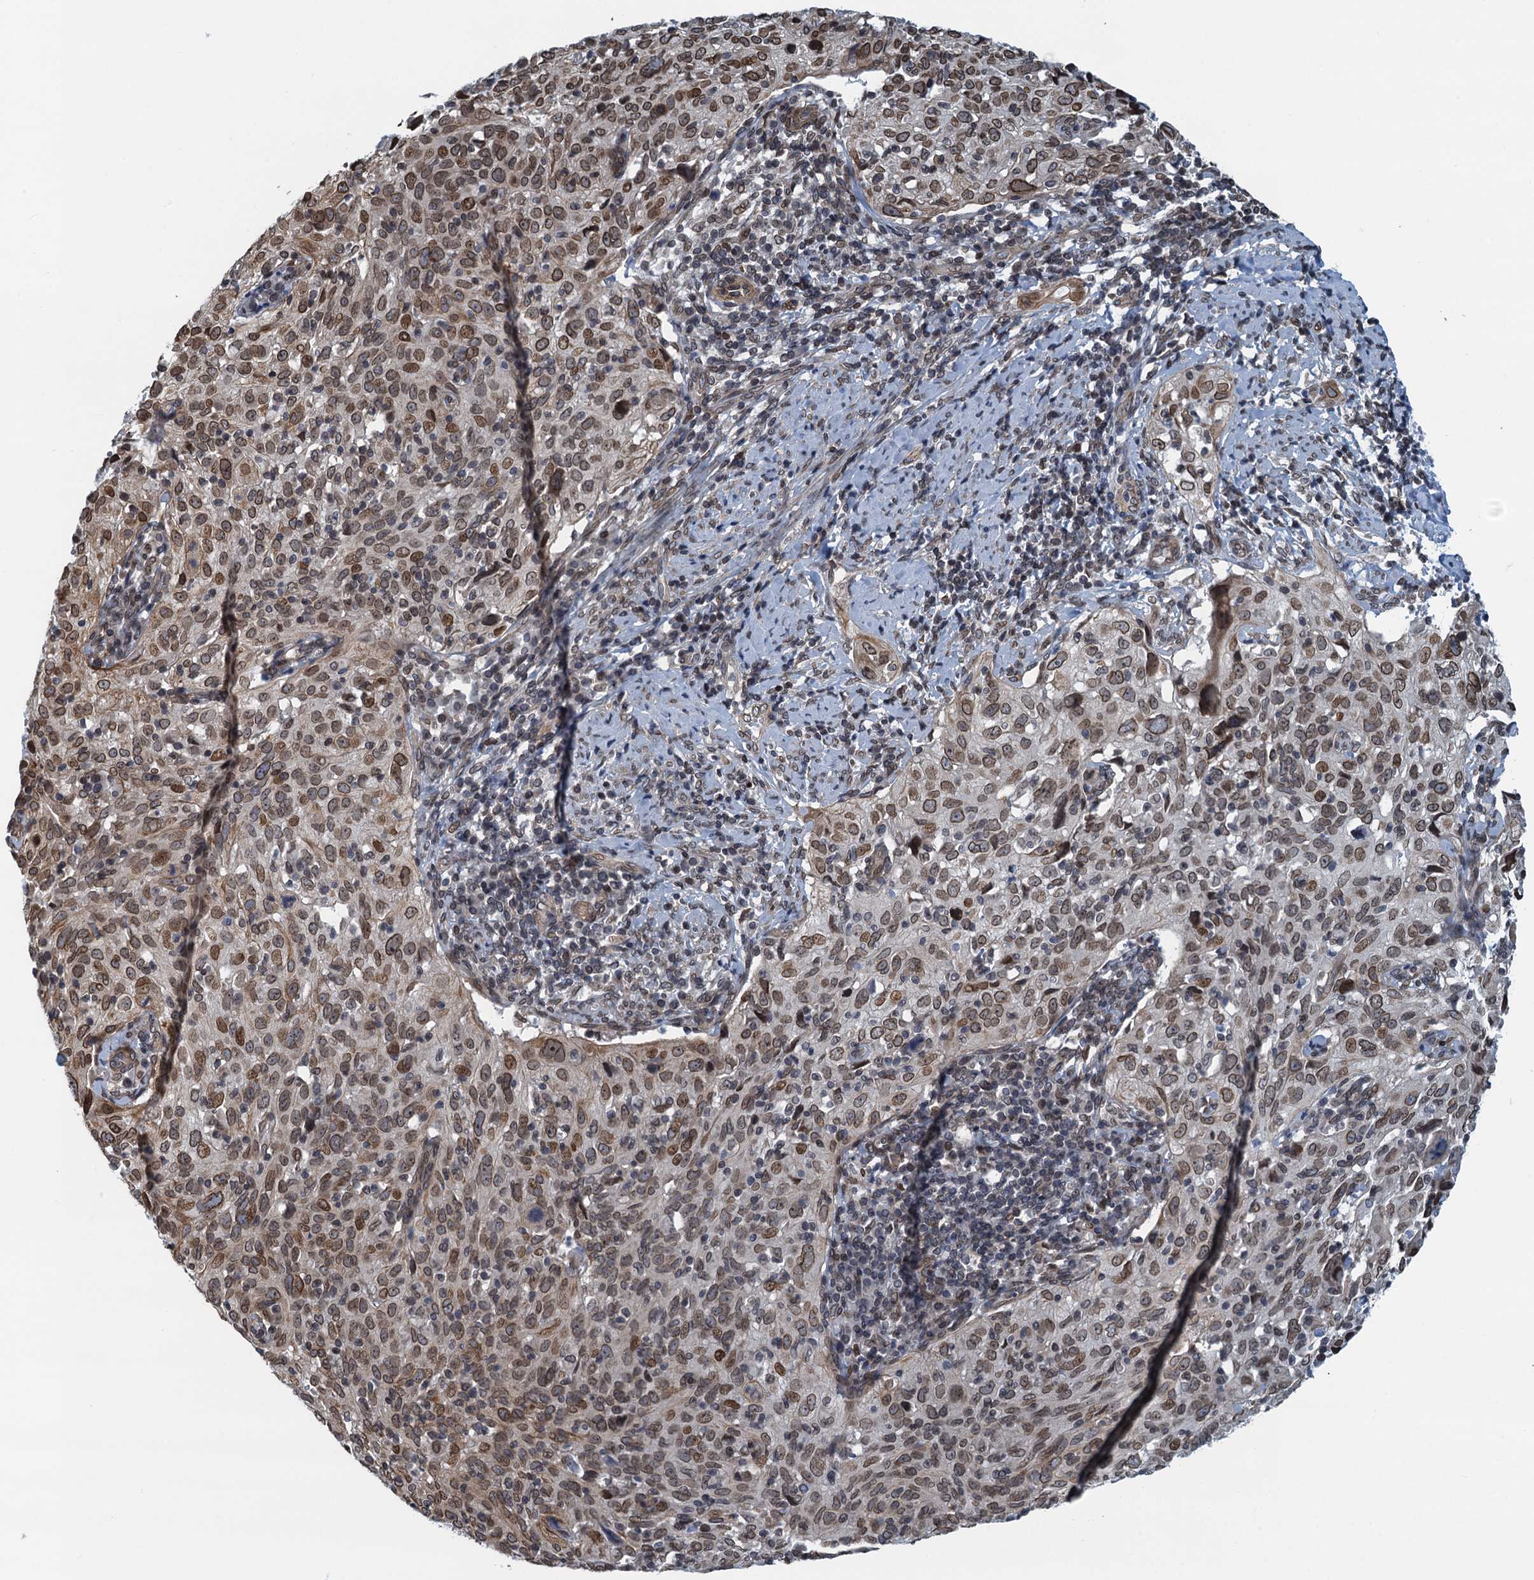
{"staining": {"intensity": "moderate", "quantity": ">75%", "location": "cytoplasmic/membranous,nuclear"}, "tissue": "cervical cancer", "cell_type": "Tumor cells", "image_type": "cancer", "snomed": [{"axis": "morphology", "description": "Squamous cell carcinoma, NOS"}, {"axis": "topography", "description": "Cervix"}], "caption": "Immunohistochemical staining of human cervical squamous cell carcinoma exhibits moderate cytoplasmic/membranous and nuclear protein staining in approximately >75% of tumor cells.", "gene": "CCDC34", "patient": {"sex": "female", "age": 31}}